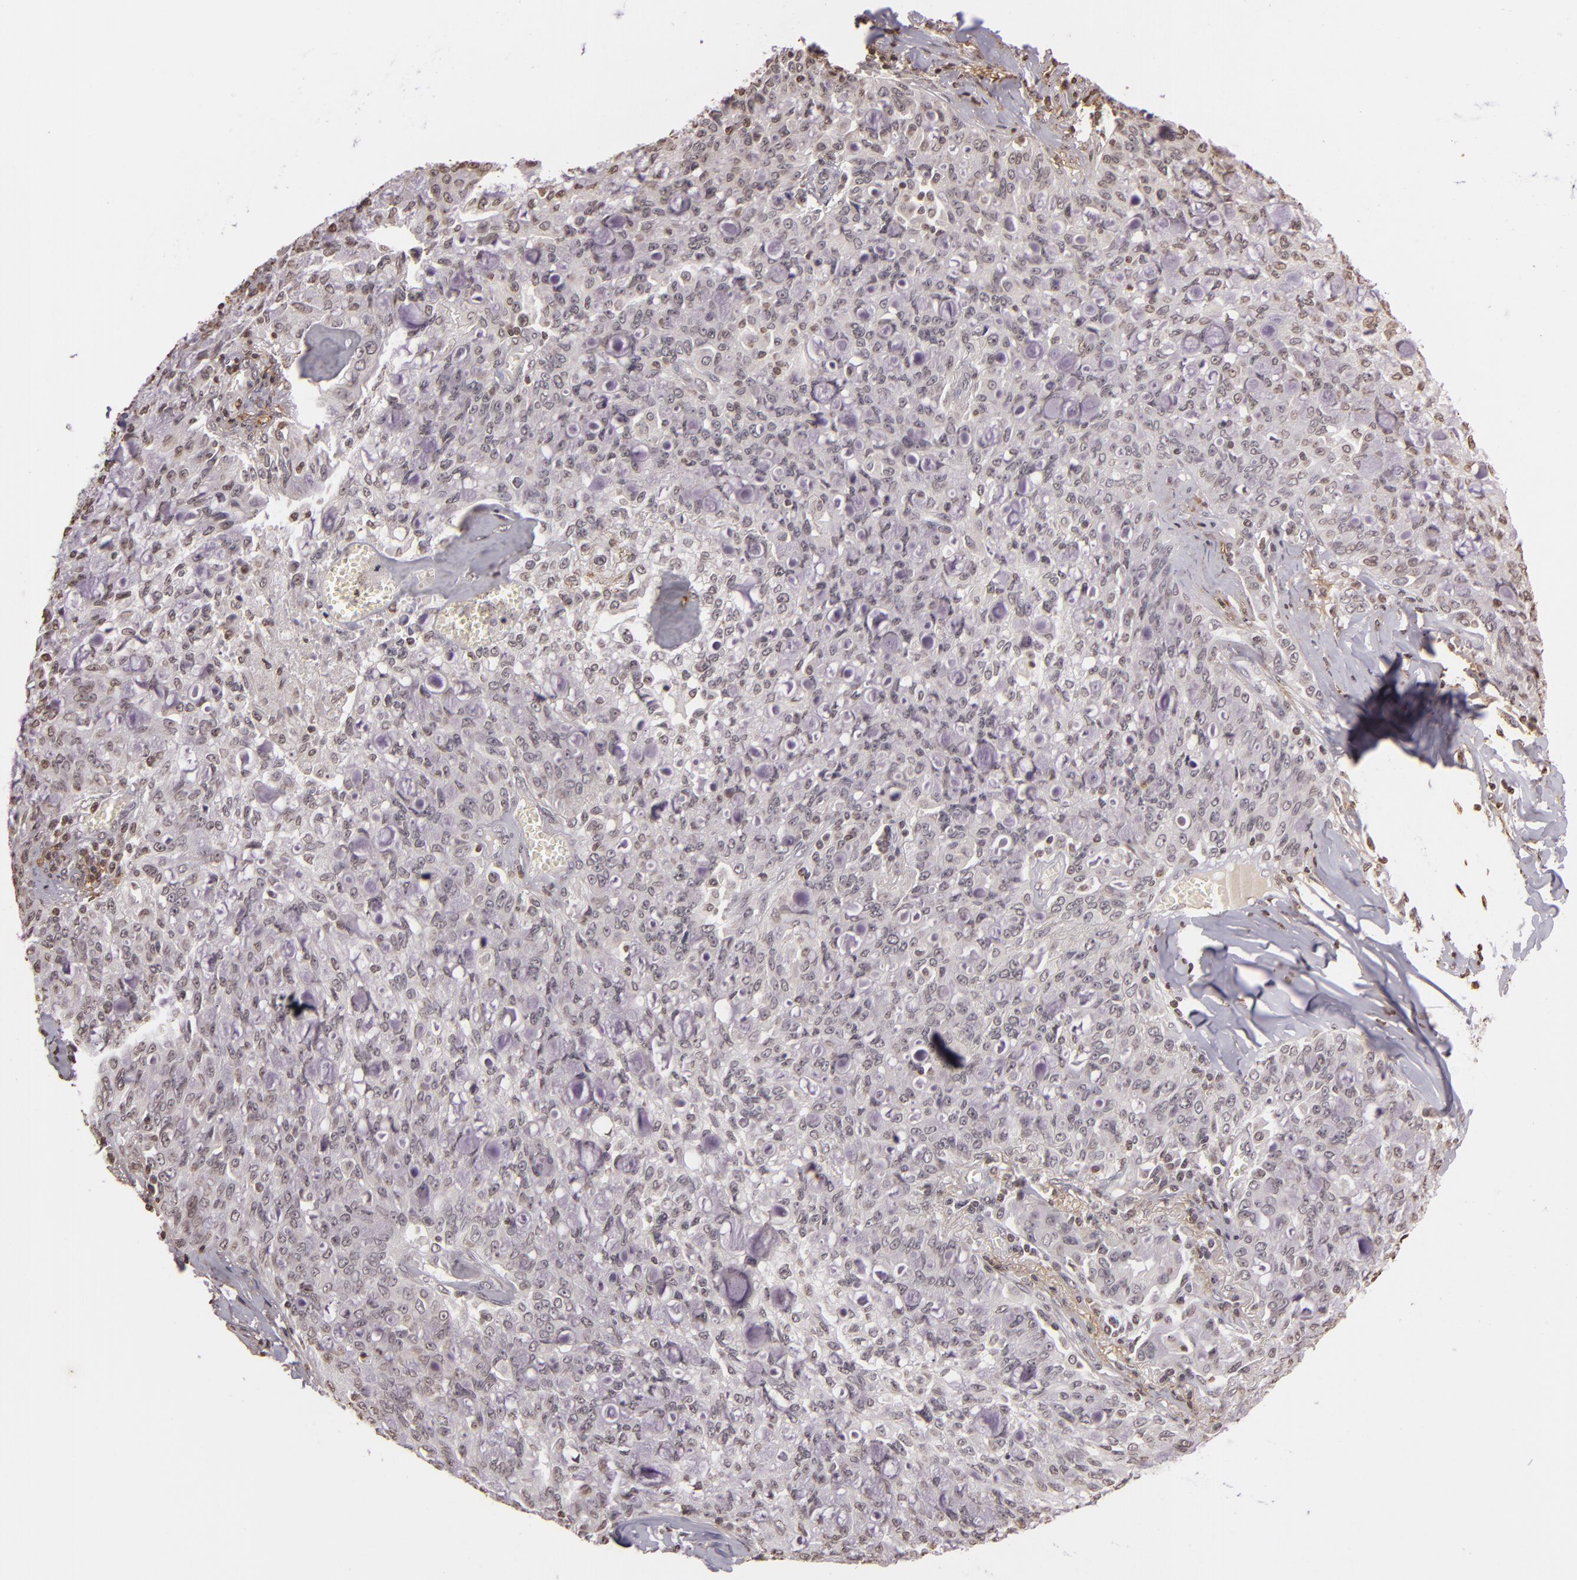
{"staining": {"intensity": "weak", "quantity": "<25%", "location": "nuclear"}, "tissue": "lung cancer", "cell_type": "Tumor cells", "image_type": "cancer", "snomed": [{"axis": "morphology", "description": "Adenocarcinoma, NOS"}, {"axis": "topography", "description": "Lung"}], "caption": "The immunohistochemistry (IHC) image has no significant positivity in tumor cells of lung cancer tissue.", "gene": "THRB", "patient": {"sex": "female", "age": 44}}